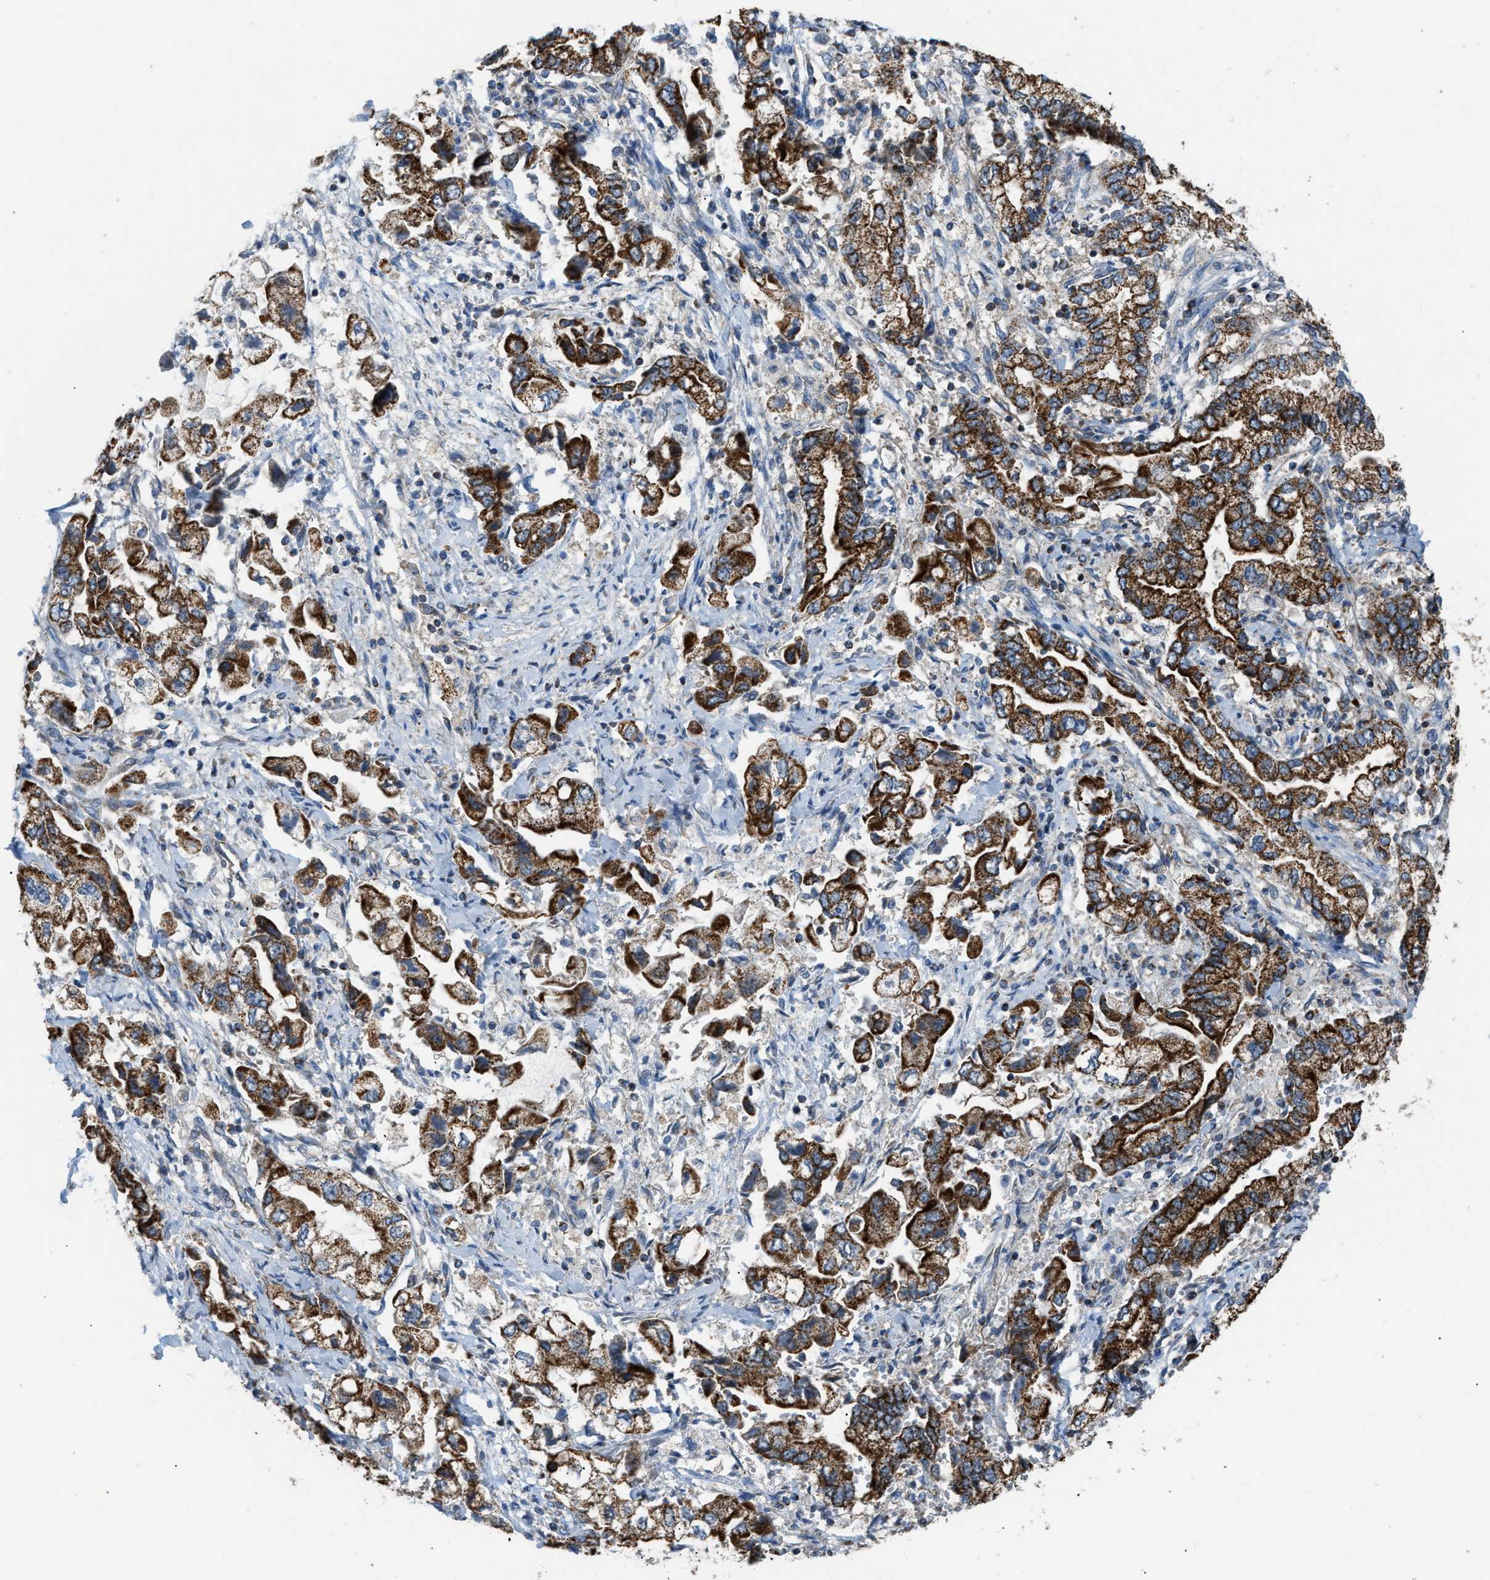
{"staining": {"intensity": "strong", "quantity": ">75%", "location": "cytoplasmic/membranous"}, "tissue": "stomach cancer", "cell_type": "Tumor cells", "image_type": "cancer", "snomed": [{"axis": "morphology", "description": "Normal tissue, NOS"}, {"axis": "morphology", "description": "Adenocarcinoma, NOS"}, {"axis": "topography", "description": "Stomach"}], "caption": "Tumor cells reveal high levels of strong cytoplasmic/membranous positivity in approximately >75% of cells in stomach adenocarcinoma. (DAB (3,3'-diaminobenzidine) = brown stain, brightfield microscopy at high magnification).", "gene": "ETFB", "patient": {"sex": "male", "age": 62}}